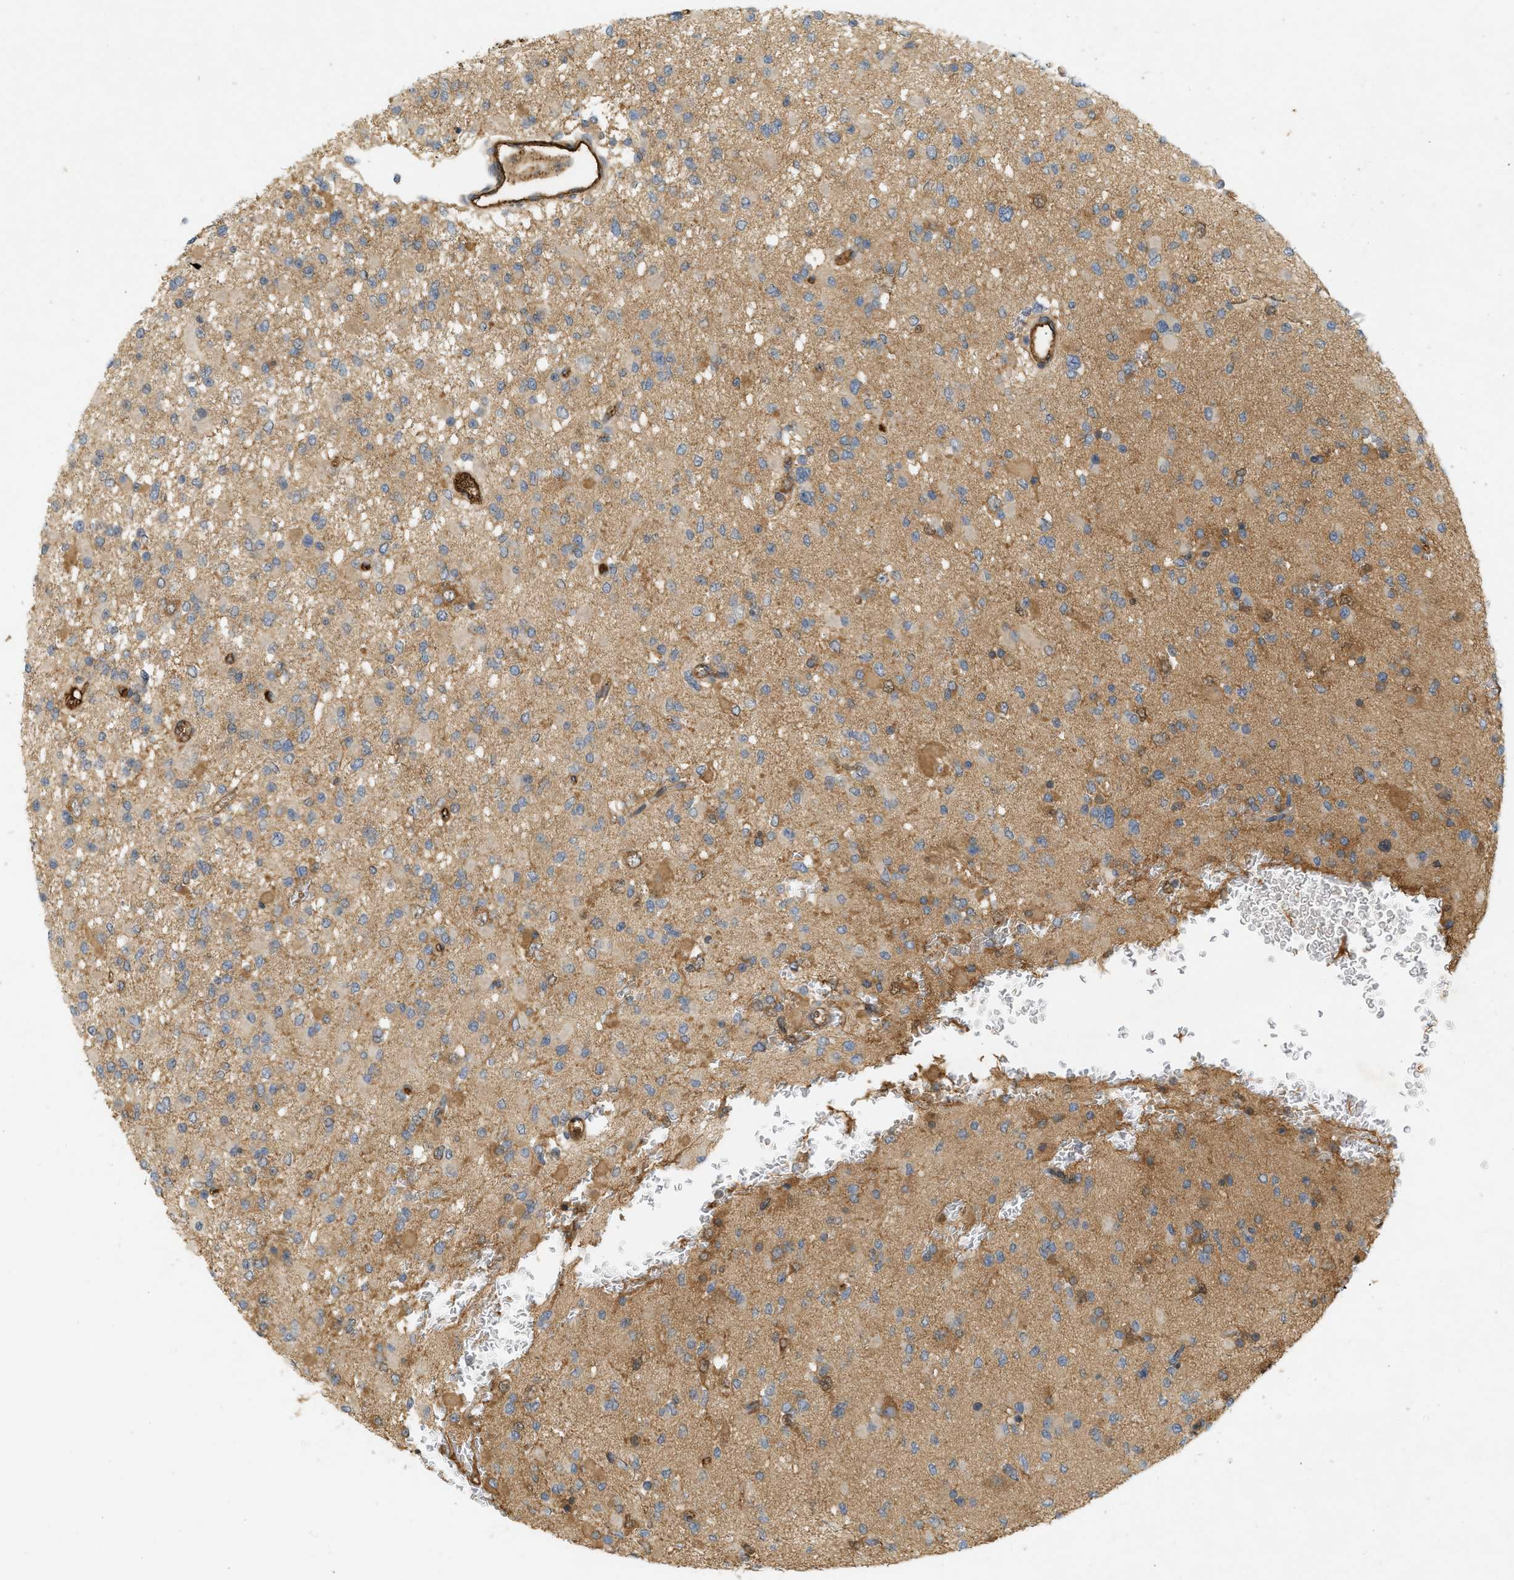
{"staining": {"intensity": "moderate", "quantity": "<25%", "location": "cytoplasmic/membranous"}, "tissue": "glioma", "cell_type": "Tumor cells", "image_type": "cancer", "snomed": [{"axis": "morphology", "description": "Glioma, malignant, Low grade"}, {"axis": "topography", "description": "Brain"}], "caption": "A high-resolution histopathology image shows immunohistochemistry staining of glioma, which demonstrates moderate cytoplasmic/membranous staining in about <25% of tumor cells. The protein of interest is stained brown, and the nuclei are stained in blue (DAB (3,3'-diaminobenzidine) IHC with brightfield microscopy, high magnification).", "gene": "F8", "patient": {"sex": "female", "age": 22}}